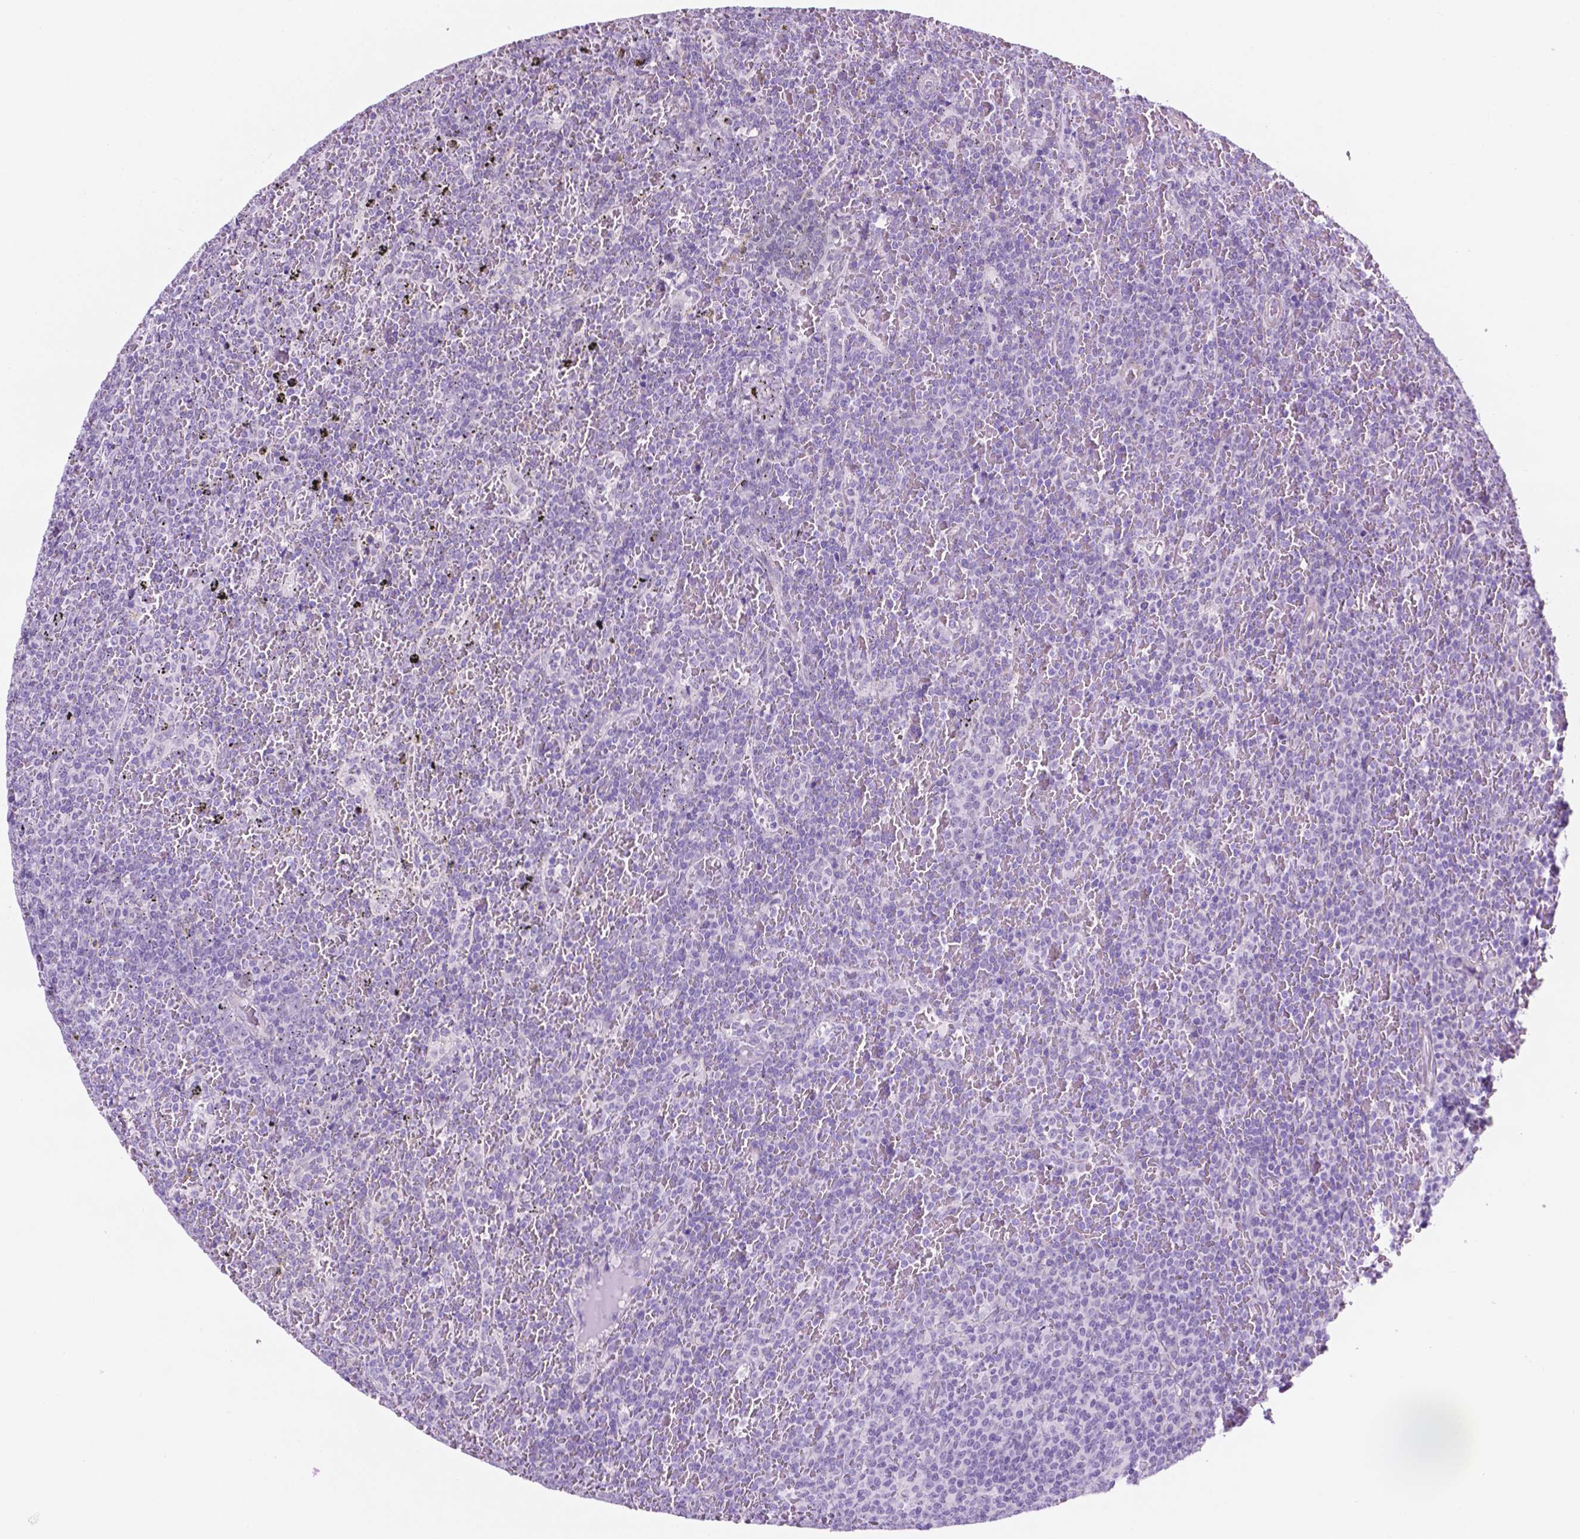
{"staining": {"intensity": "negative", "quantity": "none", "location": "none"}, "tissue": "lymphoma", "cell_type": "Tumor cells", "image_type": "cancer", "snomed": [{"axis": "morphology", "description": "Malignant lymphoma, non-Hodgkin's type, Low grade"}, {"axis": "topography", "description": "Spleen"}], "caption": "Image shows no significant protein staining in tumor cells of low-grade malignant lymphoma, non-Hodgkin's type.", "gene": "ACY3", "patient": {"sex": "female", "age": 77}}